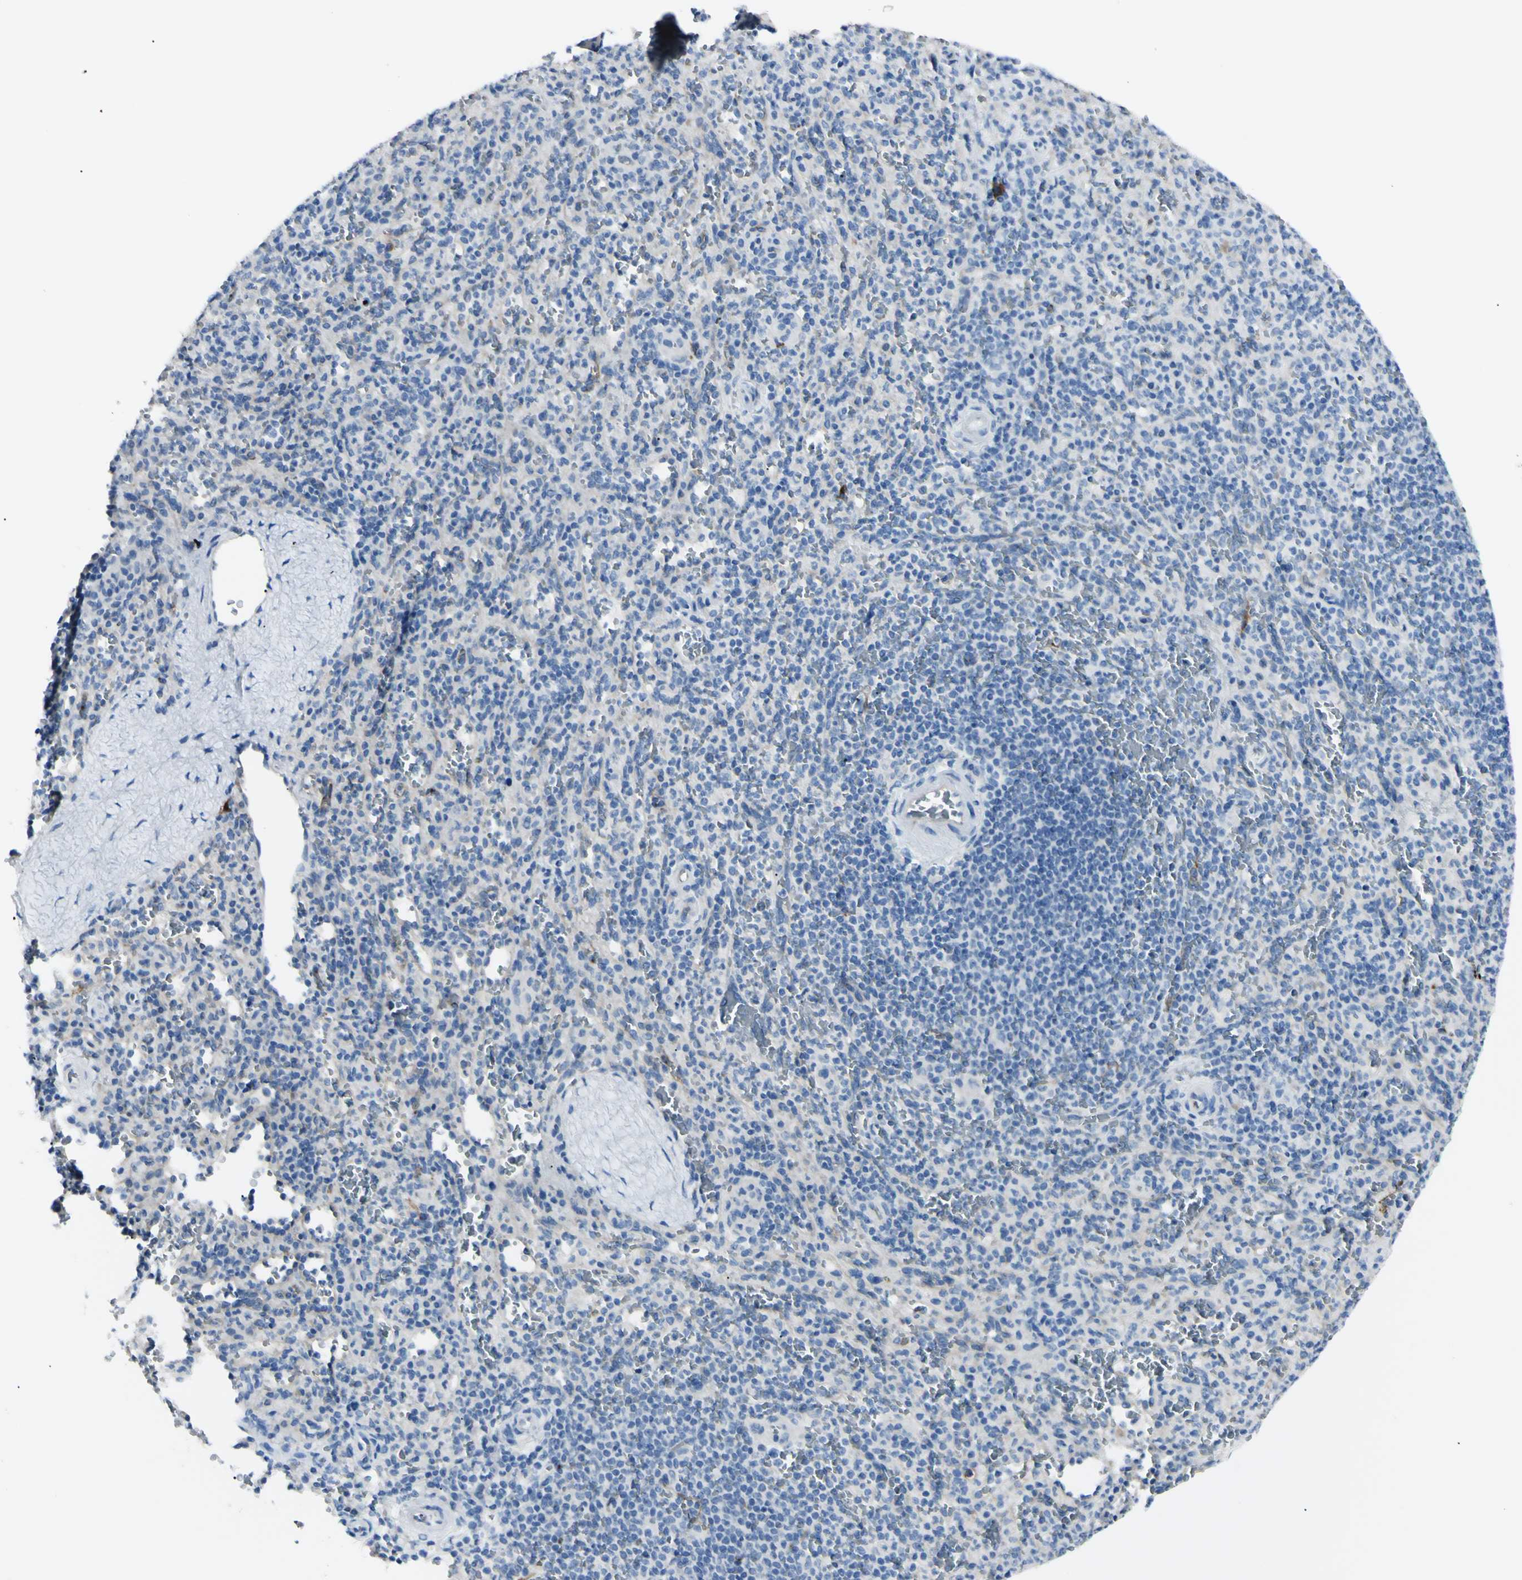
{"staining": {"intensity": "negative", "quantity": "none", "location": "none"}, "tissue": "spleen", "cell_type": "Cells in red pulp", "image_type": "normal", "snomed": [{"axis": "morphology", "description": "Normal tissue, NOS"}, {"axis": "topography", "description": "Spleen"}], "caption": "A high-resolution image shows immunohistochemistry (IHC) staining of benign spleen, which exhibits no significant expression in cells in red pulp. (Stains: DAB (3,3'-diaminobenzidine) IHC with hematoxylin counter stain, Microscopy: brightfield microscopy at high magnification).", "gene": "FOLH1", "patient": {"sex": "male", "age": 36}}